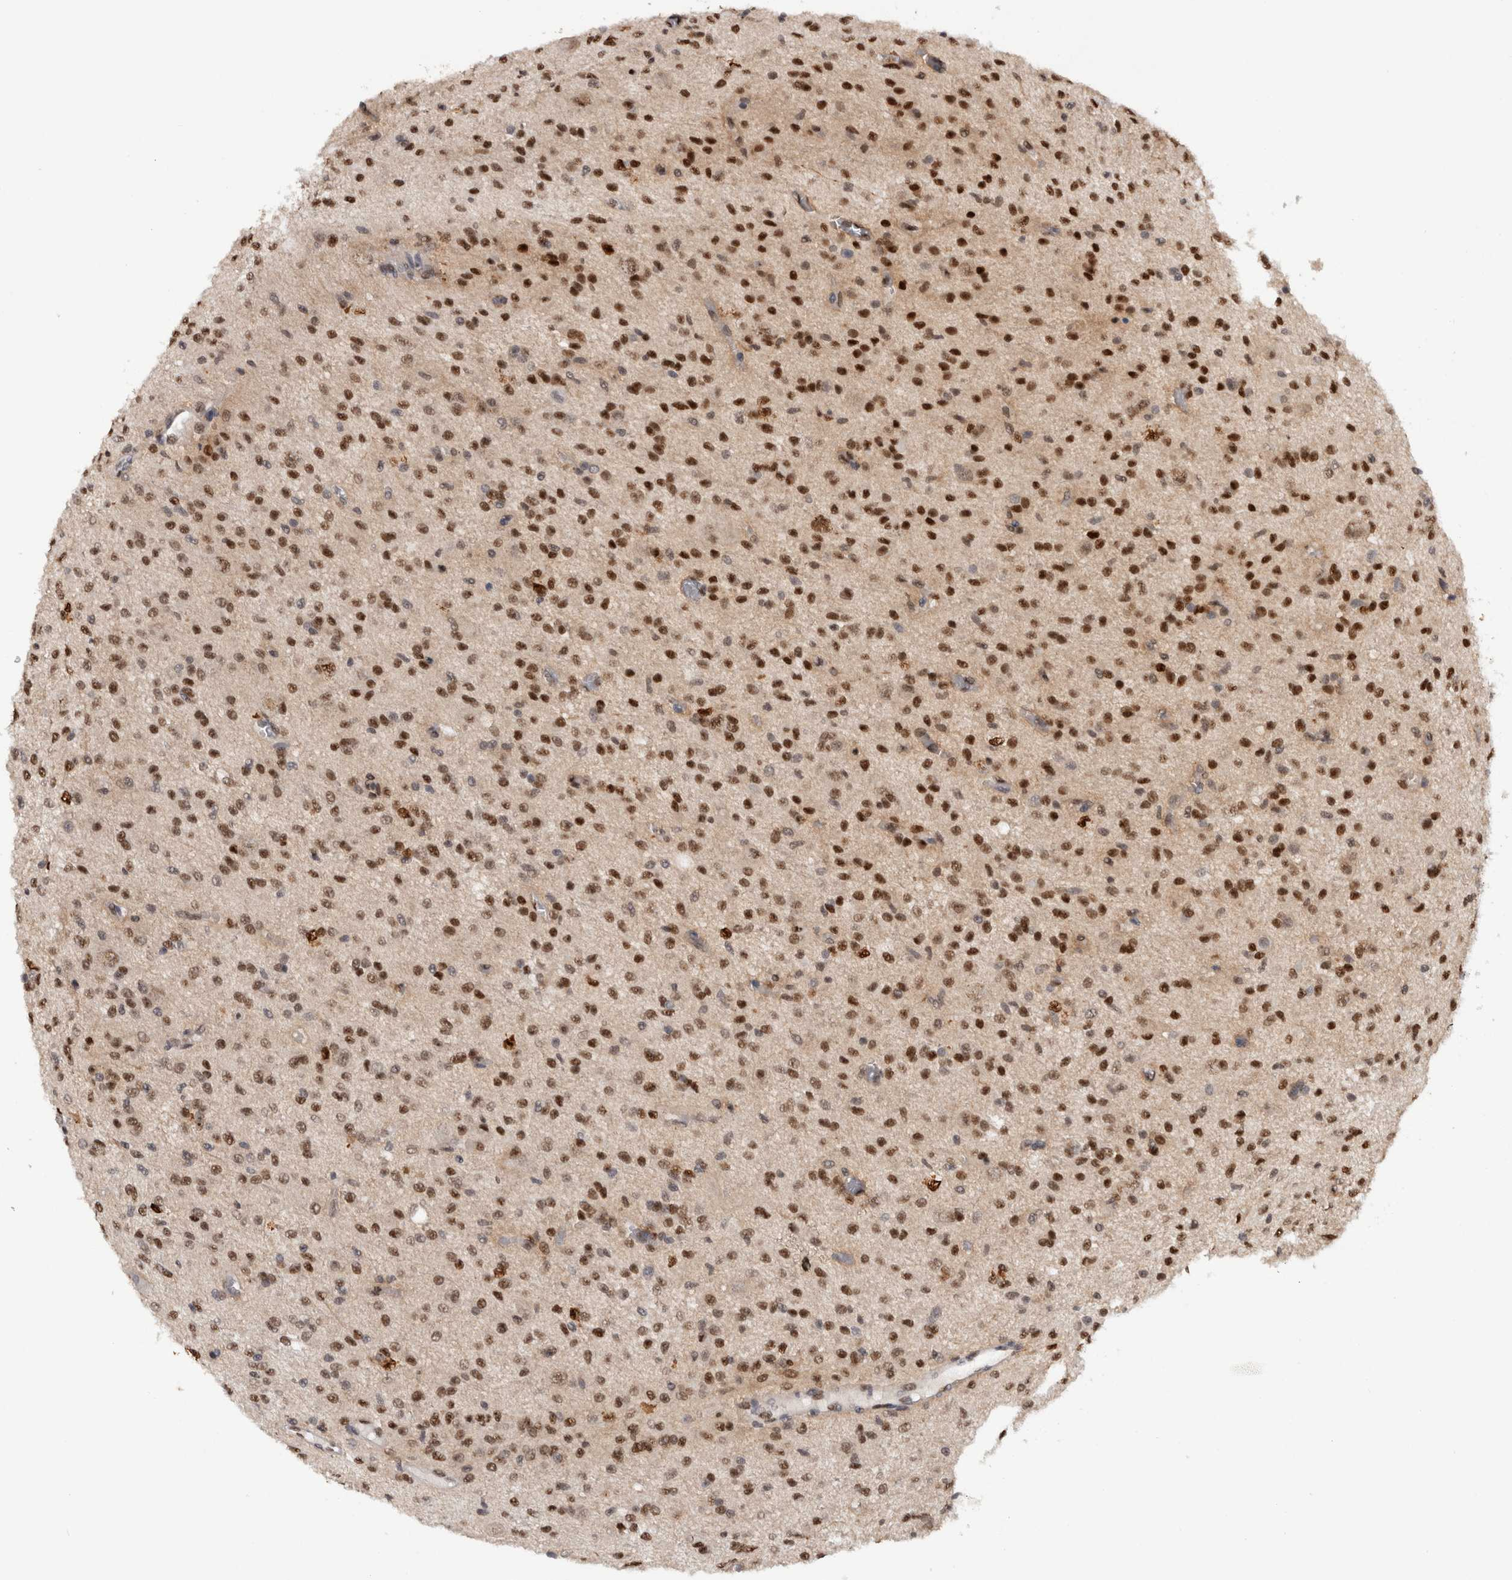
{"staining": {"intensity": "strong", "quantity": ">75%", "location": "nuclear"}, "tissue": "glioma", "cell_type": "Tumor cells", "image_type": "cancer", "snomed": [{"axis": "morphology", "description": "Glioma, malignant, High grade"}, {"axis": "topography", "description": "Brain"}], "caption": "Malignant glioma (high-grade) stained with a brown dye demonstrates strong nuclear positive positivity in approximately >75% of tumor cells.", "gene": "RPS6KA2", "patient": {"sex": "female", "age": 59}}